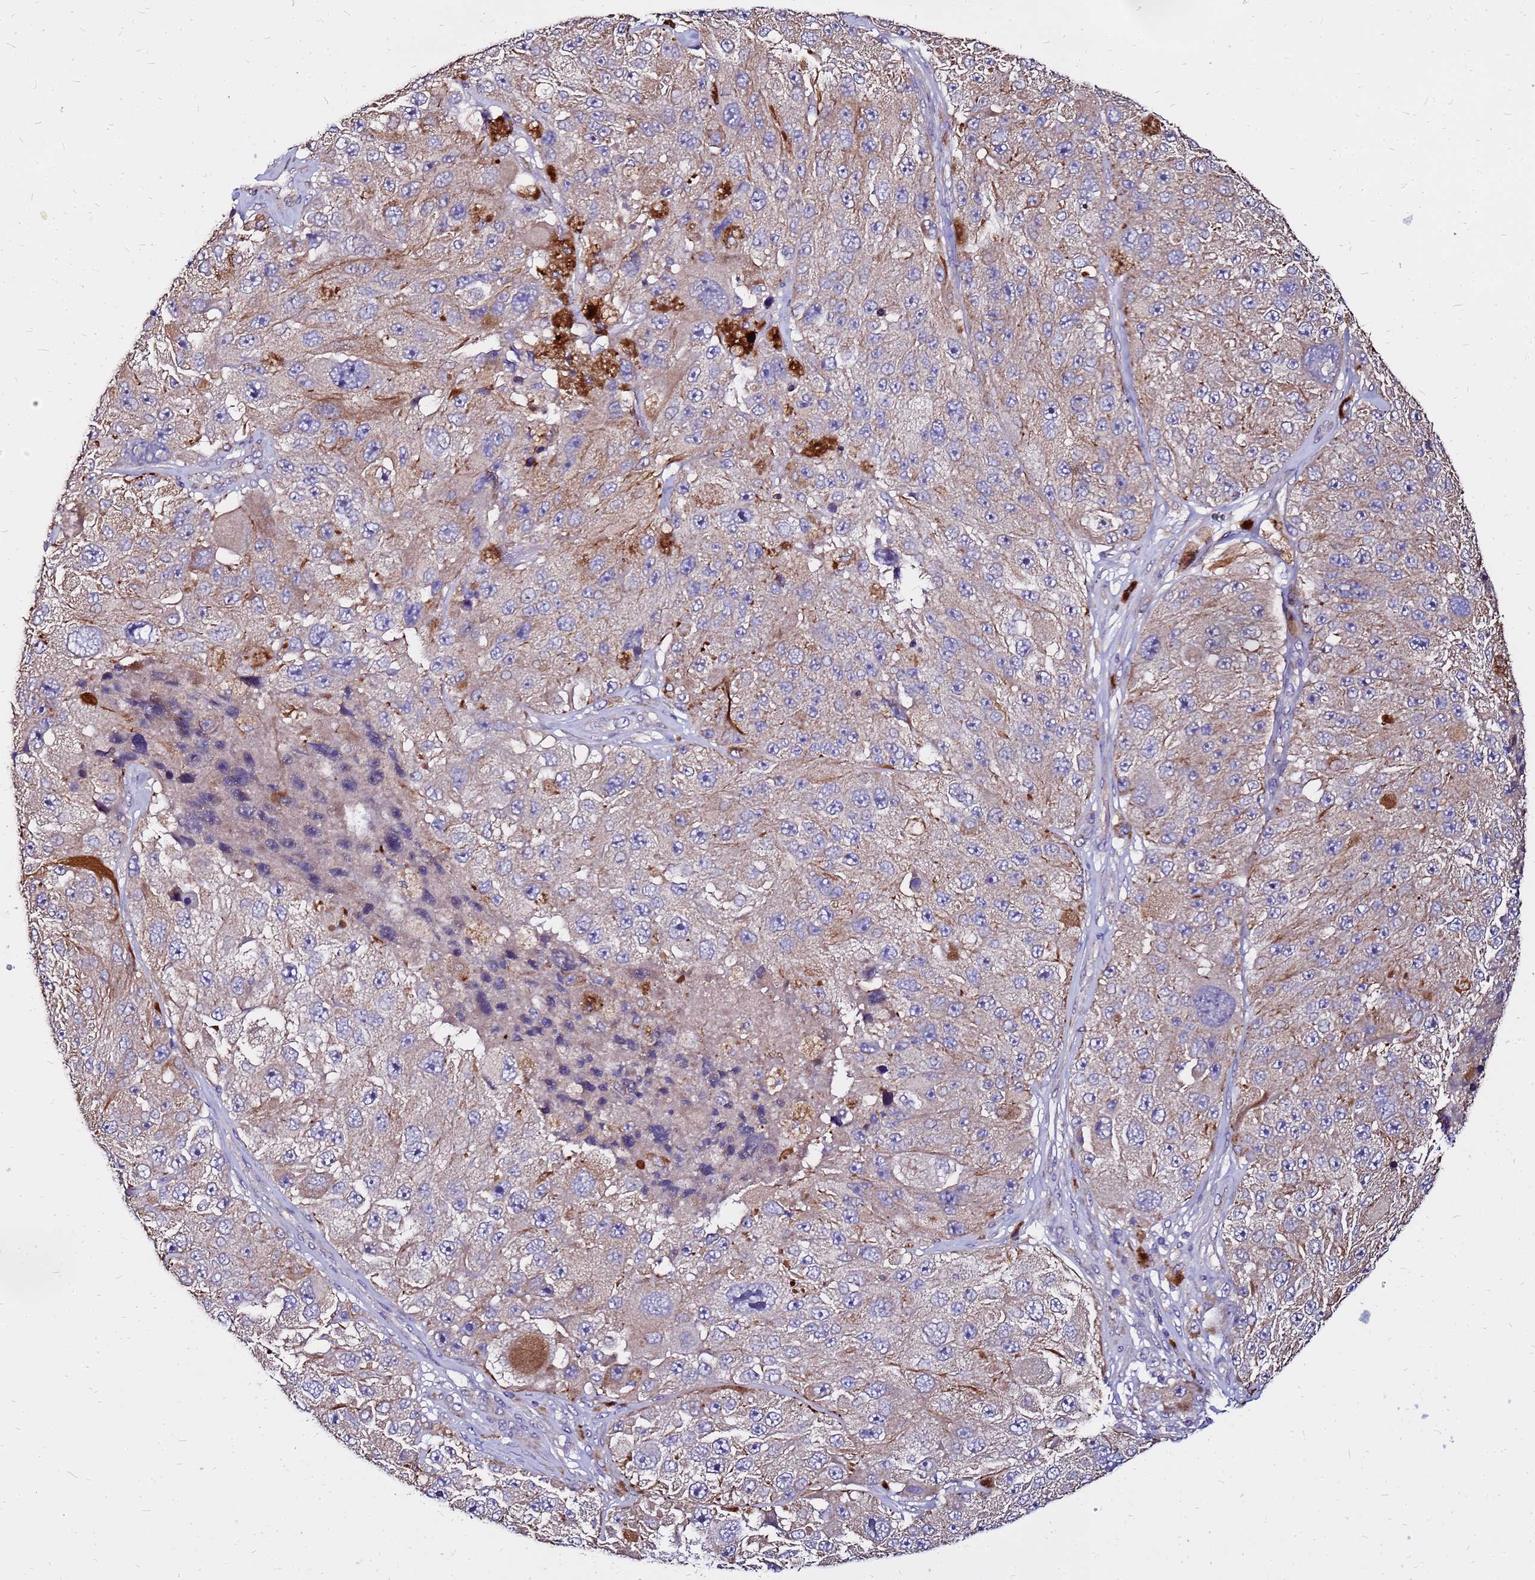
{"staining": {"intensity": "moderate", "quantity": "<25%", "location": "cytoplasmic/membranous"}, "tissue": "melanoma", "cell_type": "Tumor cells", "image_type": "cancer", "snomed": [{"axis": "morphology", "description": "Malignant melanoma, Metastatic site"}, {"axis": "topography", "description": "Lymph node"}], "caption": "Tumor cells demonstrate low levels of moderate cytoplasmic/membranous staining in approximately <25% of cells in human melanoma.", "gene": "ARHGEF5", "patient": {"sex": "male", "age": 62}}